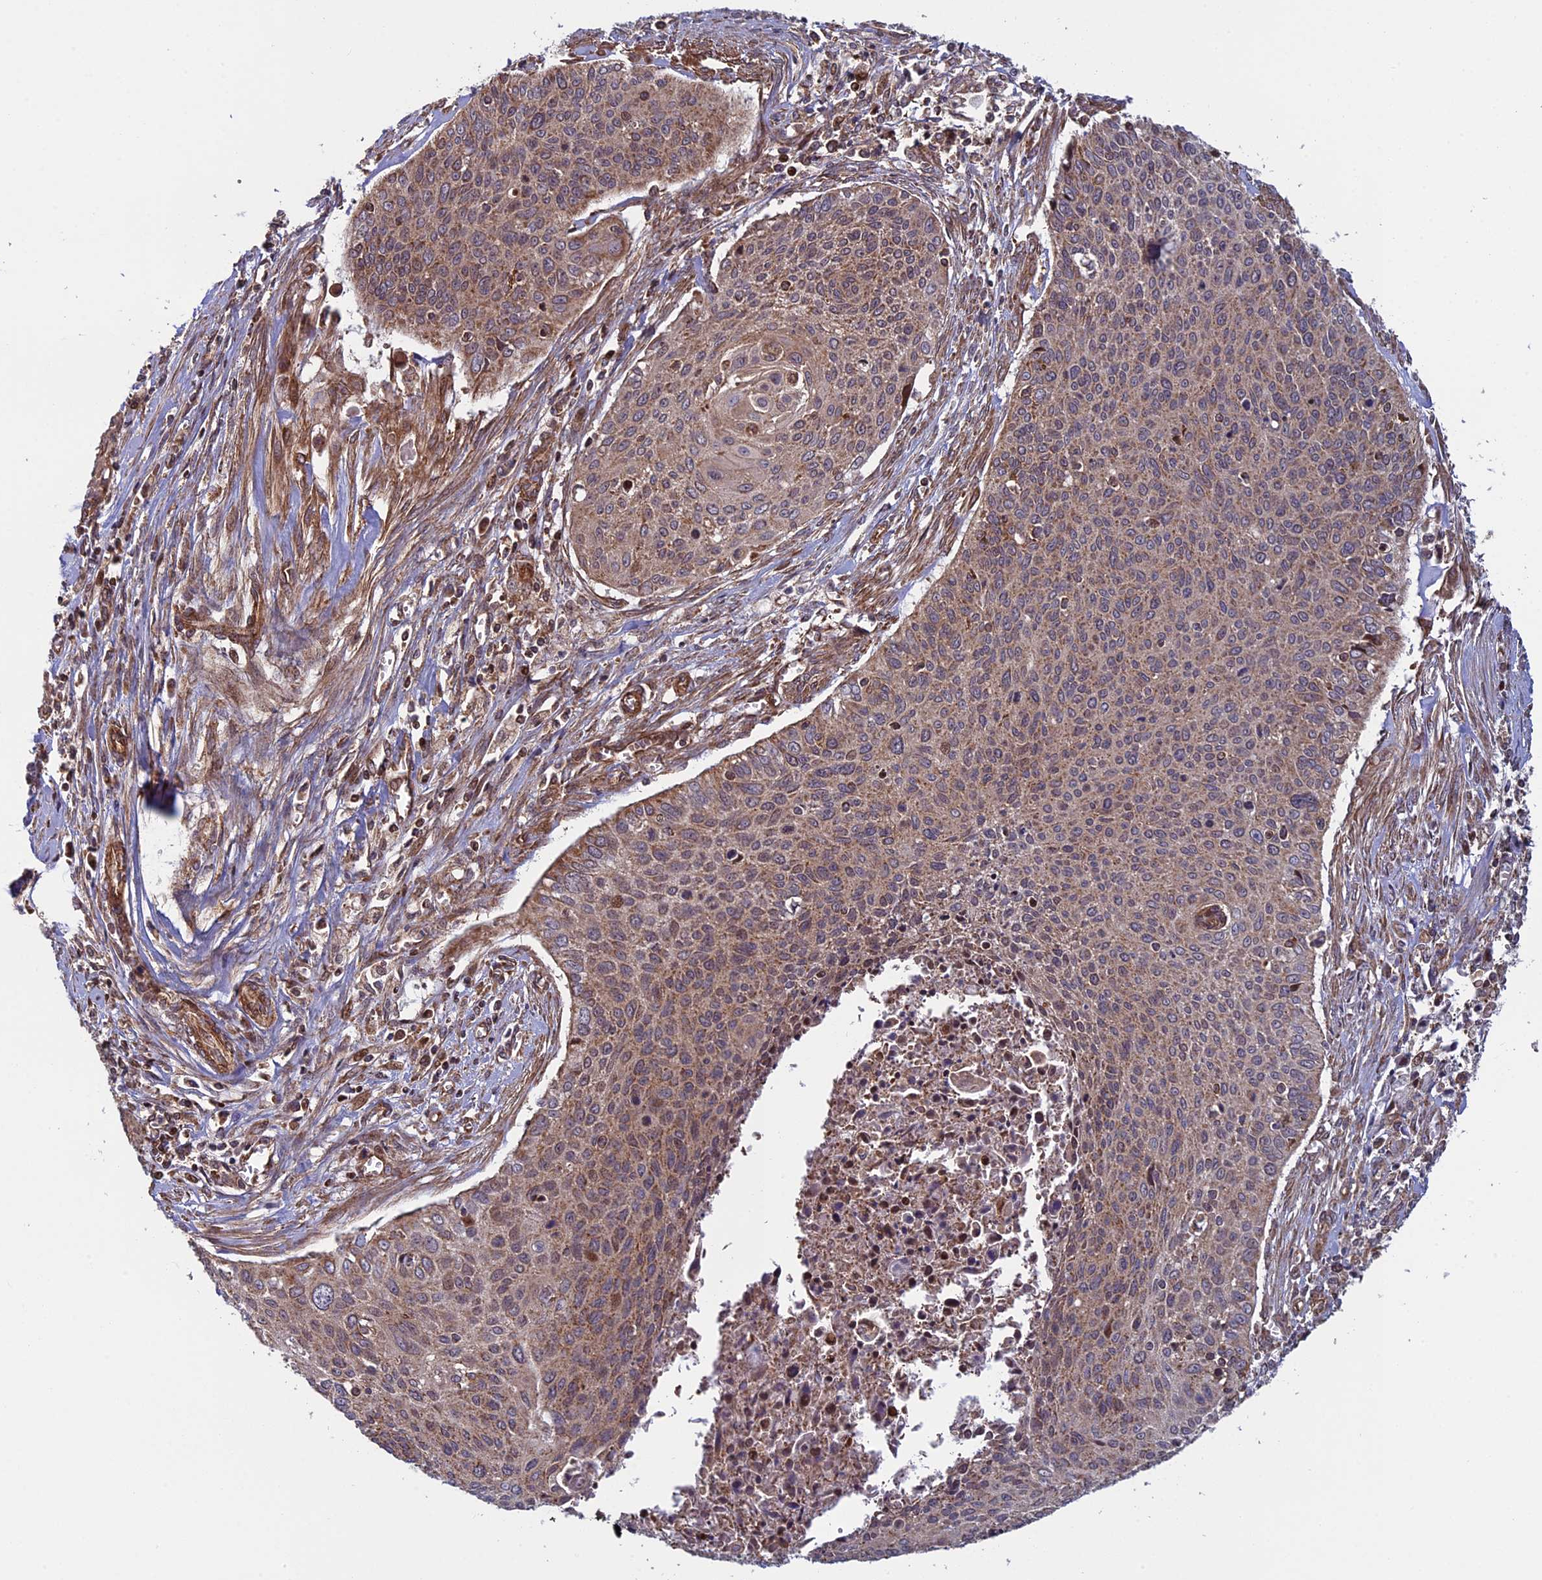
{"staining": {"intensity": "moderate", "quantity": ">75%", "location": "cytoplasmic/membranous"}, "tissue": "cervical cancer", "cell_type": "Tumor cells", "image_type": "cancer", "snomed": [{"axis": "morphology", "description": "Squamous cell carcinoma, NOS"}, {"axis": "topography", "description": "Cervix"}], "caption": "A medium amount of moderate cytoplasmic/membranous positivity is appreciated in approximately >75% of tumor cells in cervical cancer tissue.", "gene": "CCDC8", "patient": {"sex": "female", "age": 55}}